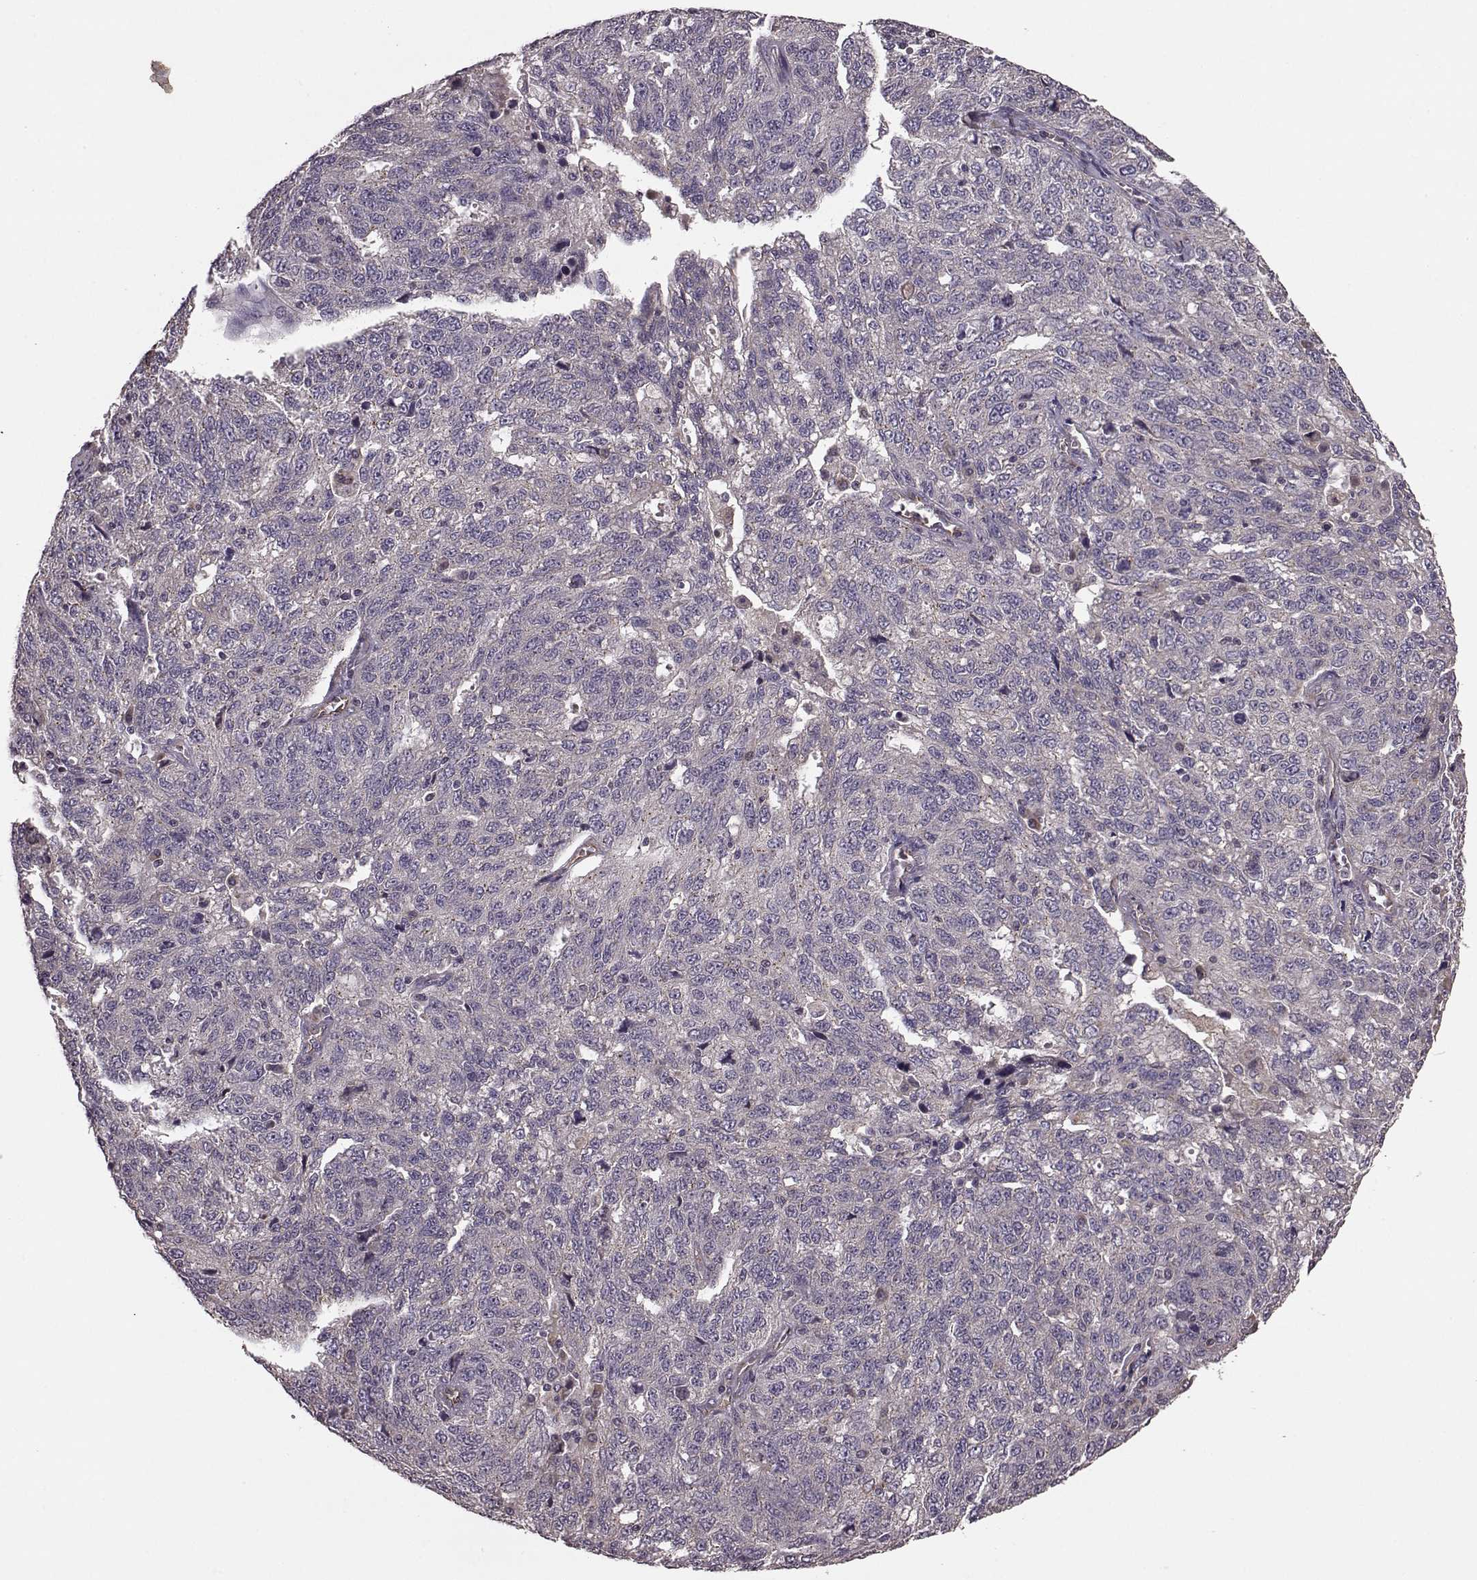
{"staining": {"intensity": "negative", "quantity": "none", "location": "none"}, "tissue": "ovarian cancer", "cell_type": "Tumor cells", "image_type": "cancer", "snomed": [{"axis": "morphology", "description": "Cystadenocarcinoma, serous, NOS"}, {"axis": "topography", "description": "Ovary"}], "caption": "This is a micrograph of immunohistochemistry staining of ovarian serous cystadenocarcinoma, which shows no expression in tumor cells.", "gene": "NTF3", "patient": {"sex": "female", "age": 71}}